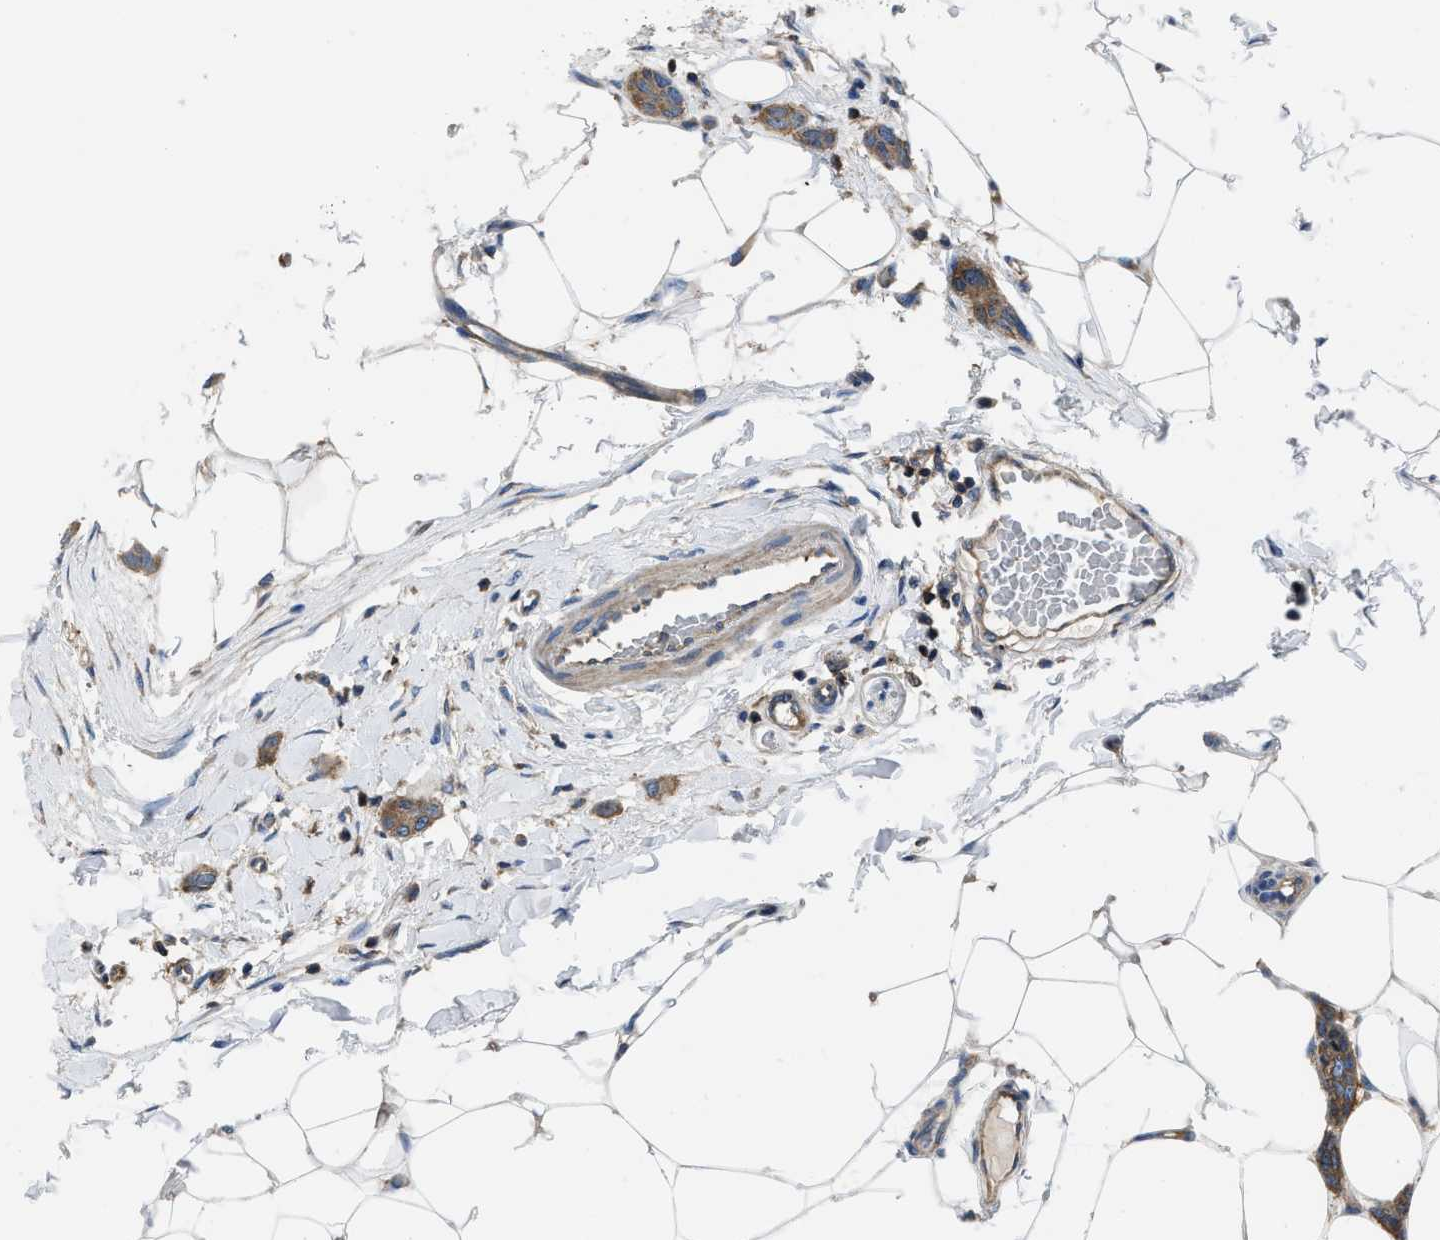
{"staining": {"intensity": "moderate", "quantity": ">75%", "location": "cytoplasmic/membranous"}, "tissue": "breast cancer", "cell_type": "Tumor cells", "image_type": "cancer", "snomed": [{"axis": "morphology", "description": "Lobular carcinoma"}, {"axis": "topography", "description": "Skin"}, {"axis": "topography", "description": "Breast"}], "caption": "High-magnification brightfield microscopy of breast lobular carcinoma stained with DAB (brown) and counterstained with hematoxylin (blue). tumor cells exhibit moderate cytoplasmic/membranous expression is identified in about>75% of cells.", "gene": "YARS1", "patient": {"sex": "female", "age": 46}}